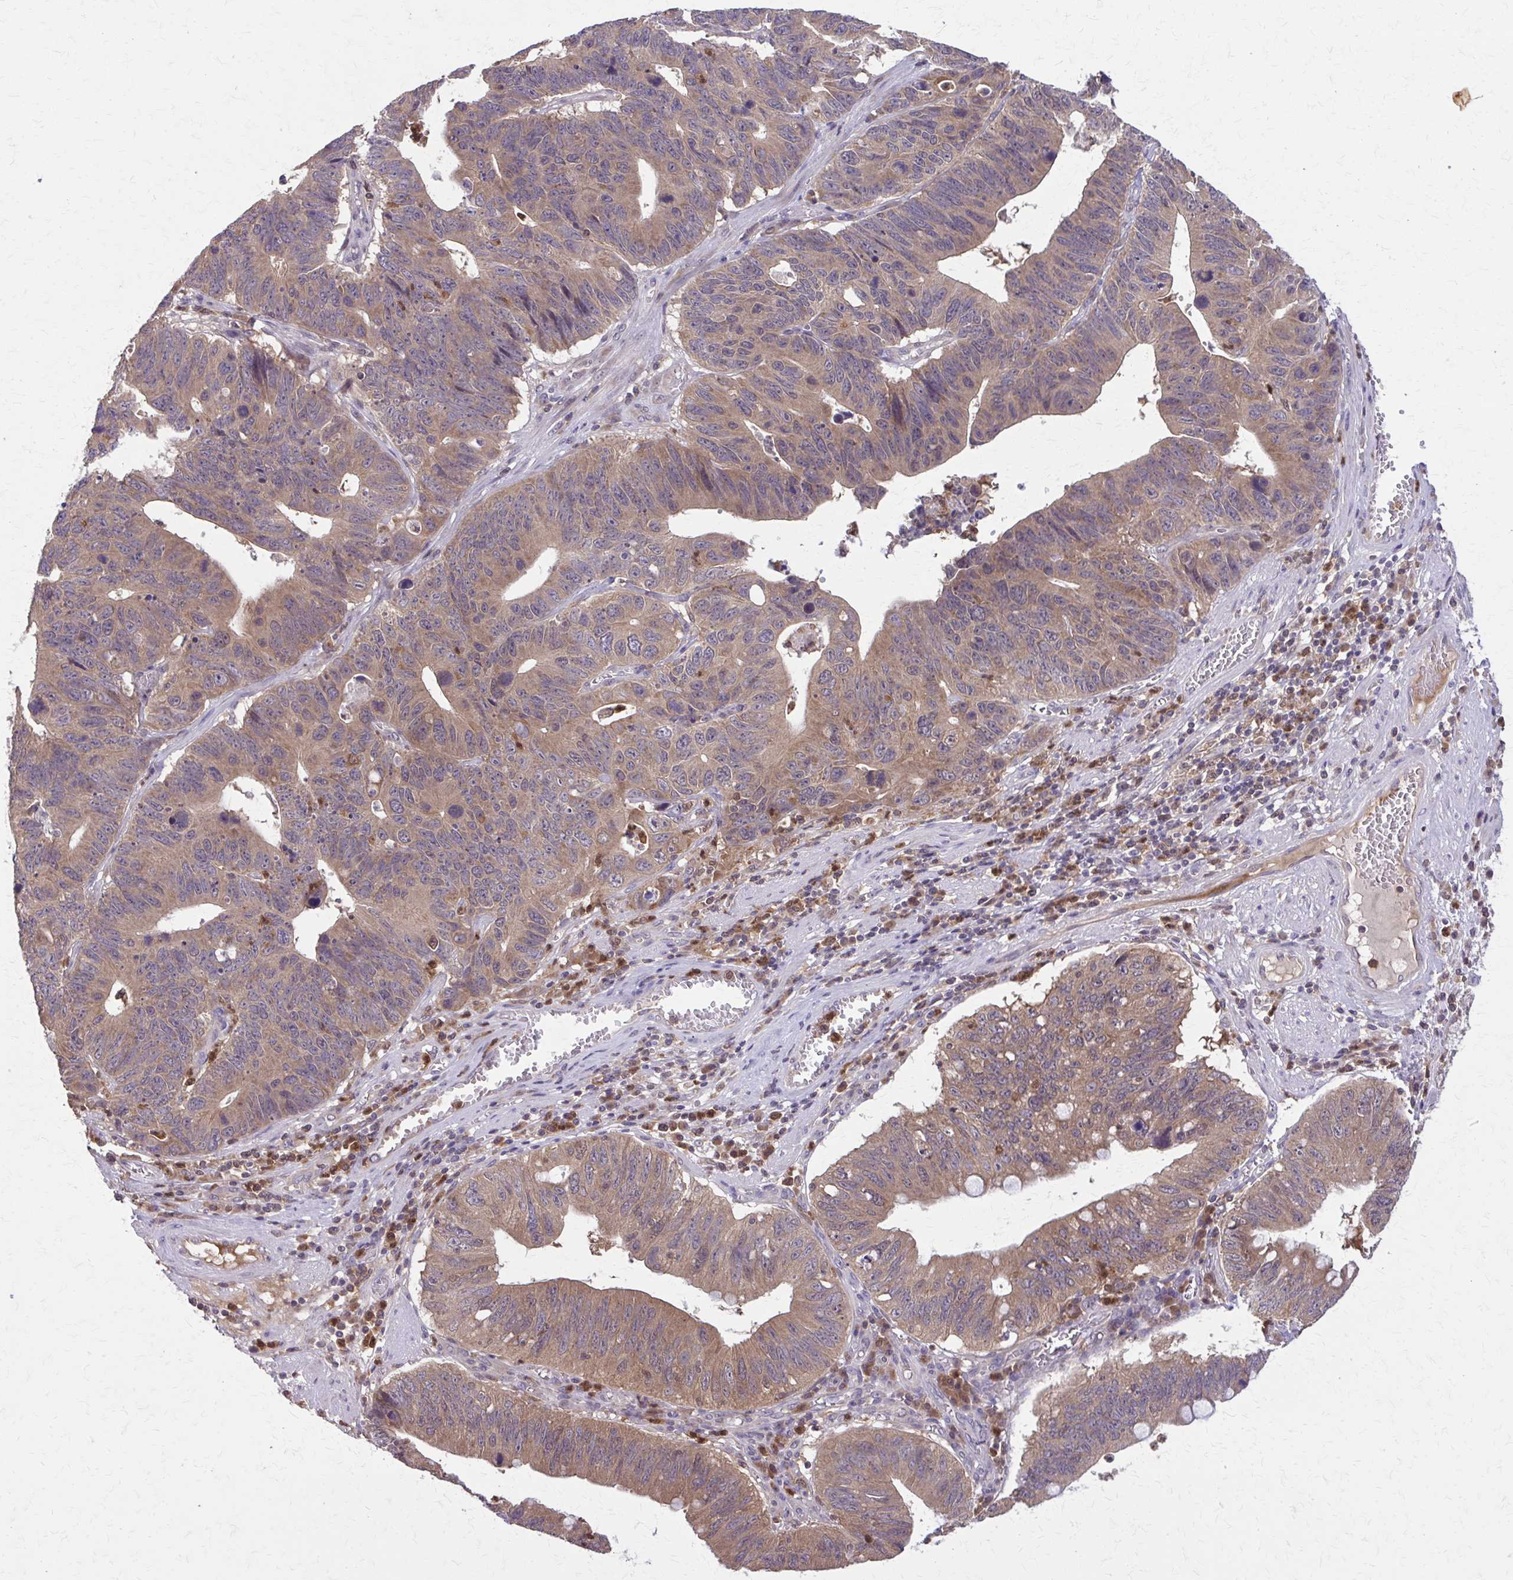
{"staining": {"intensity": "moderate", "quantity": ">75%", "location": "cytoplasmic/membranous"}, "tissue": "stomach cancer", "cell_type": "Tumor cells", "image_type": "cancer", "snomed": [{"axis": "morphology", "description": "Adenocarcinoma, NOS"}, {"axis": "topography", "description": "Stomach"}], "caption": "Moderate cytoplasmic/membranous staining is seen in about >75% of tumor cells in stomach adenocarcinoma.", "gene": "NRBF2", "patient": {"sex": "male", "age": 59}}